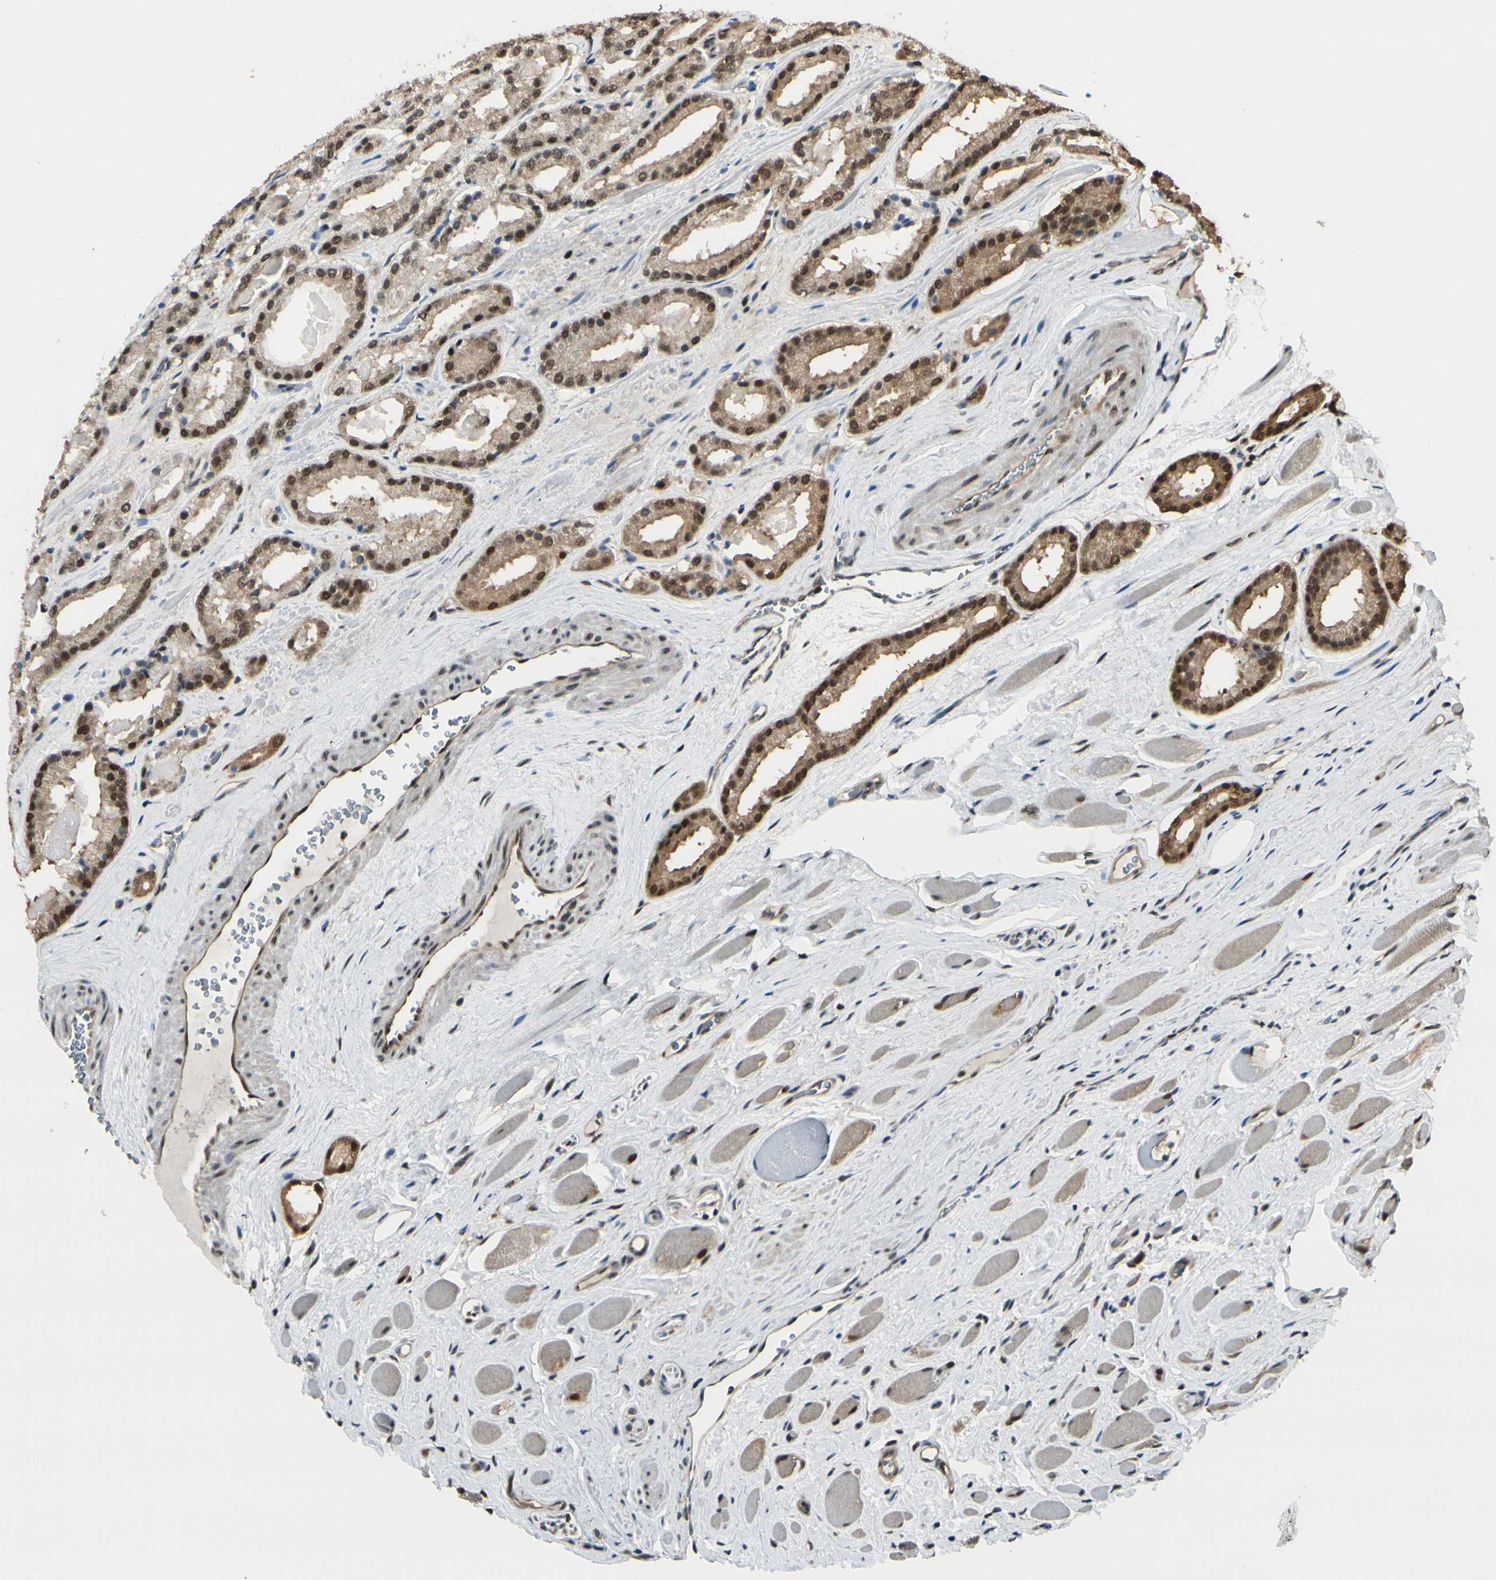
{"staining": {"intensity": "strong", "quantity": ">75%", "location": "cytoplasmic/membranous,nuclear"}, "tissue": "prostate cancer", "cell_type": "Tumor cells", "image_type": "cancer", "snomed": [{"axis": "morphology", "description": "Adenocarcinoma, Low grade"}, {"axis": "topography", "description": "Prostate"}], "caption": "Protein staining shows strong cytoplasmic/membranous and nuclear staining in approximately >75% of tumor cells in low-grade adenocarcinoma (prostate).", "gene": "HSF1", "patient": {"sex": "male", "age": 59}}